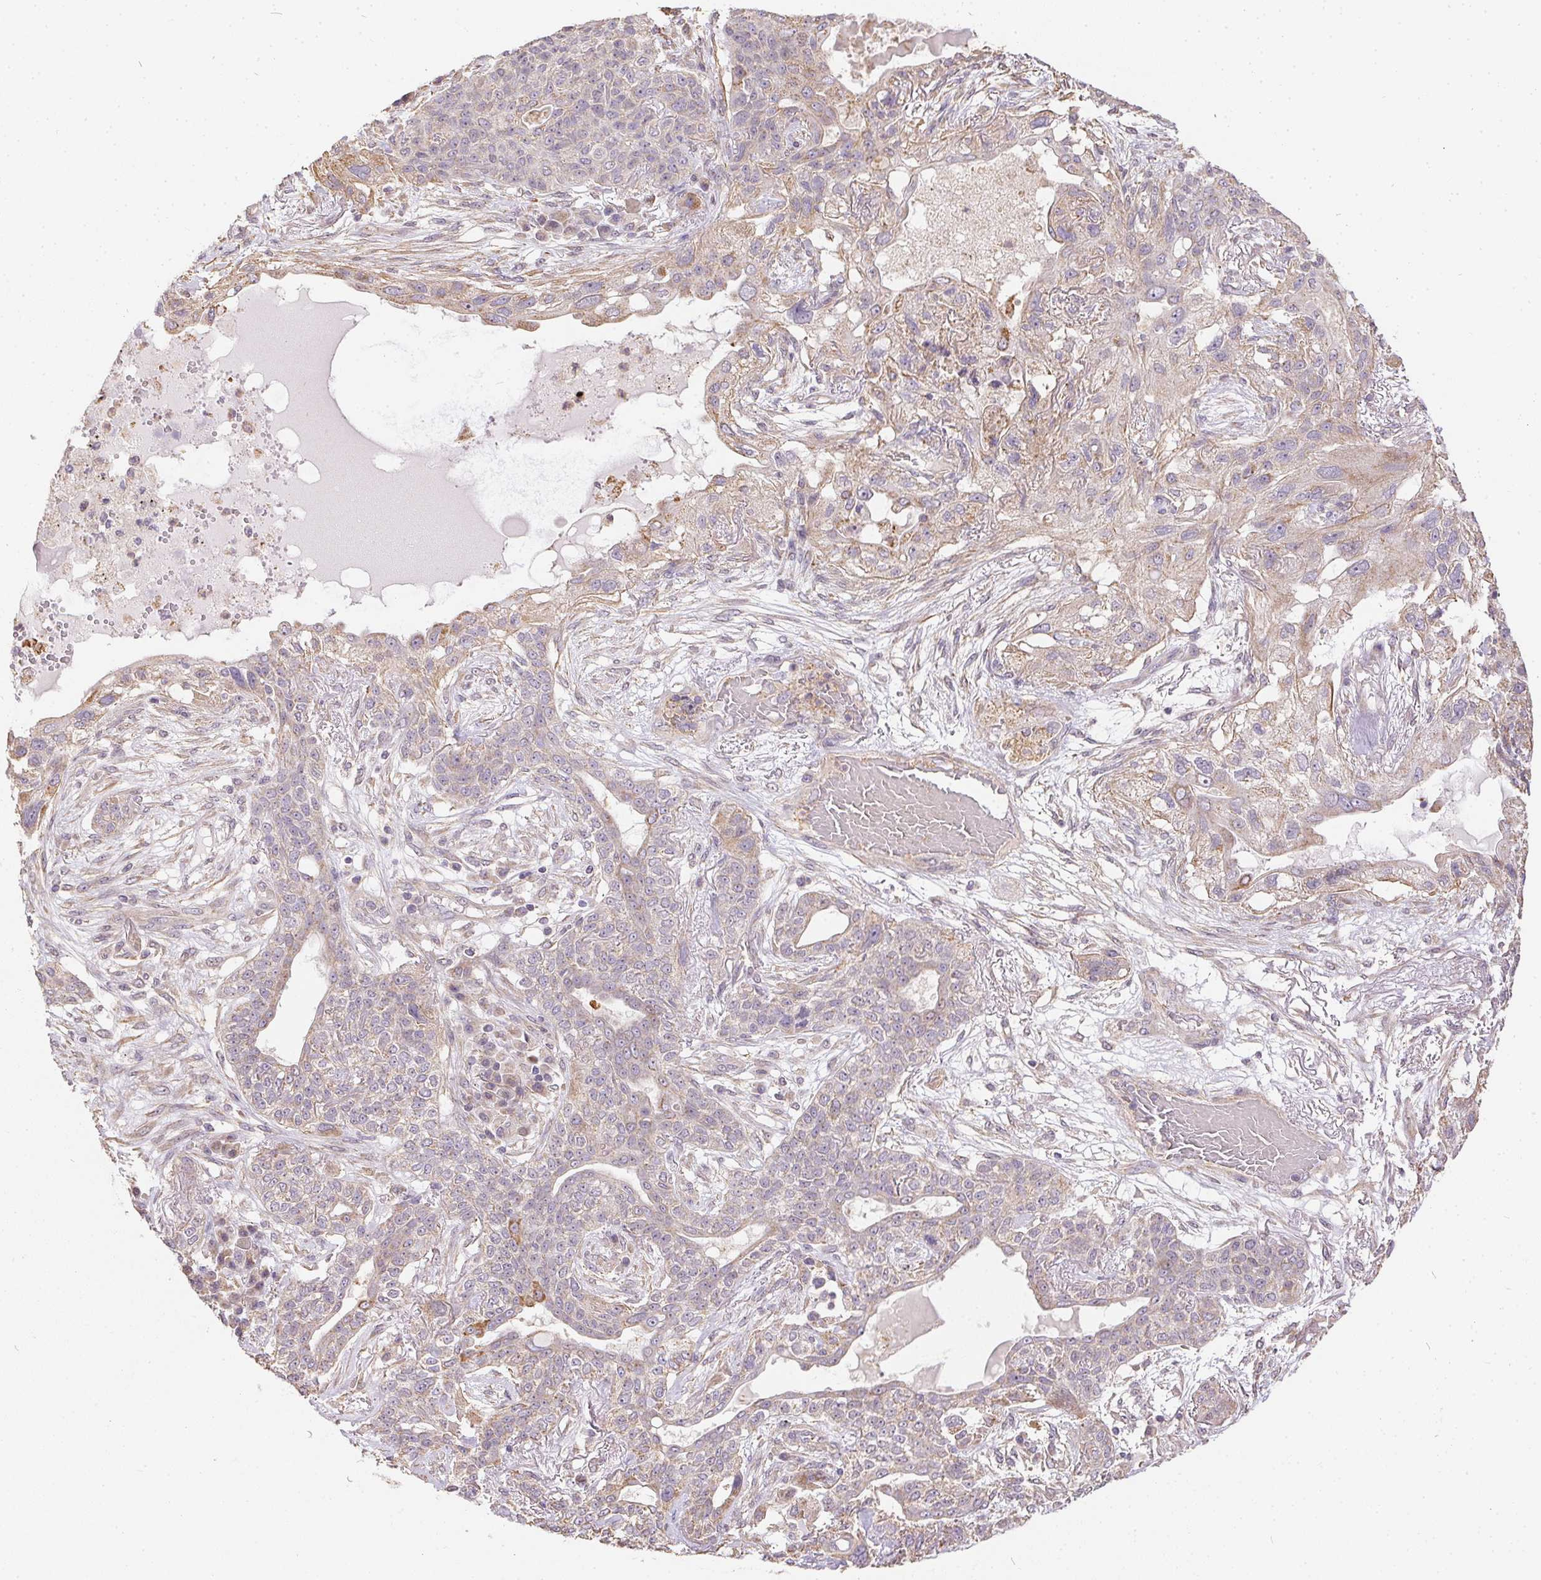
{"staining": {"intensity": "weak", "quantity": "<25%", "location": "cytoplasmic/membranous"}, "tissue": "lung cancer", "cell_type": "Tumor cells", "image_type": "cancer", "snomed": [{"axis": "morphology", "description": "Squamous cell carcinoma, NOS"}, {"axis": "topography", "description": "Lung"}], "caption": "Immunohistochemical staining of human lung cancer displays no significant positivity in tumor cells.", "gene": "REV3L", "patient": {"sex": "female", "age": 70}}